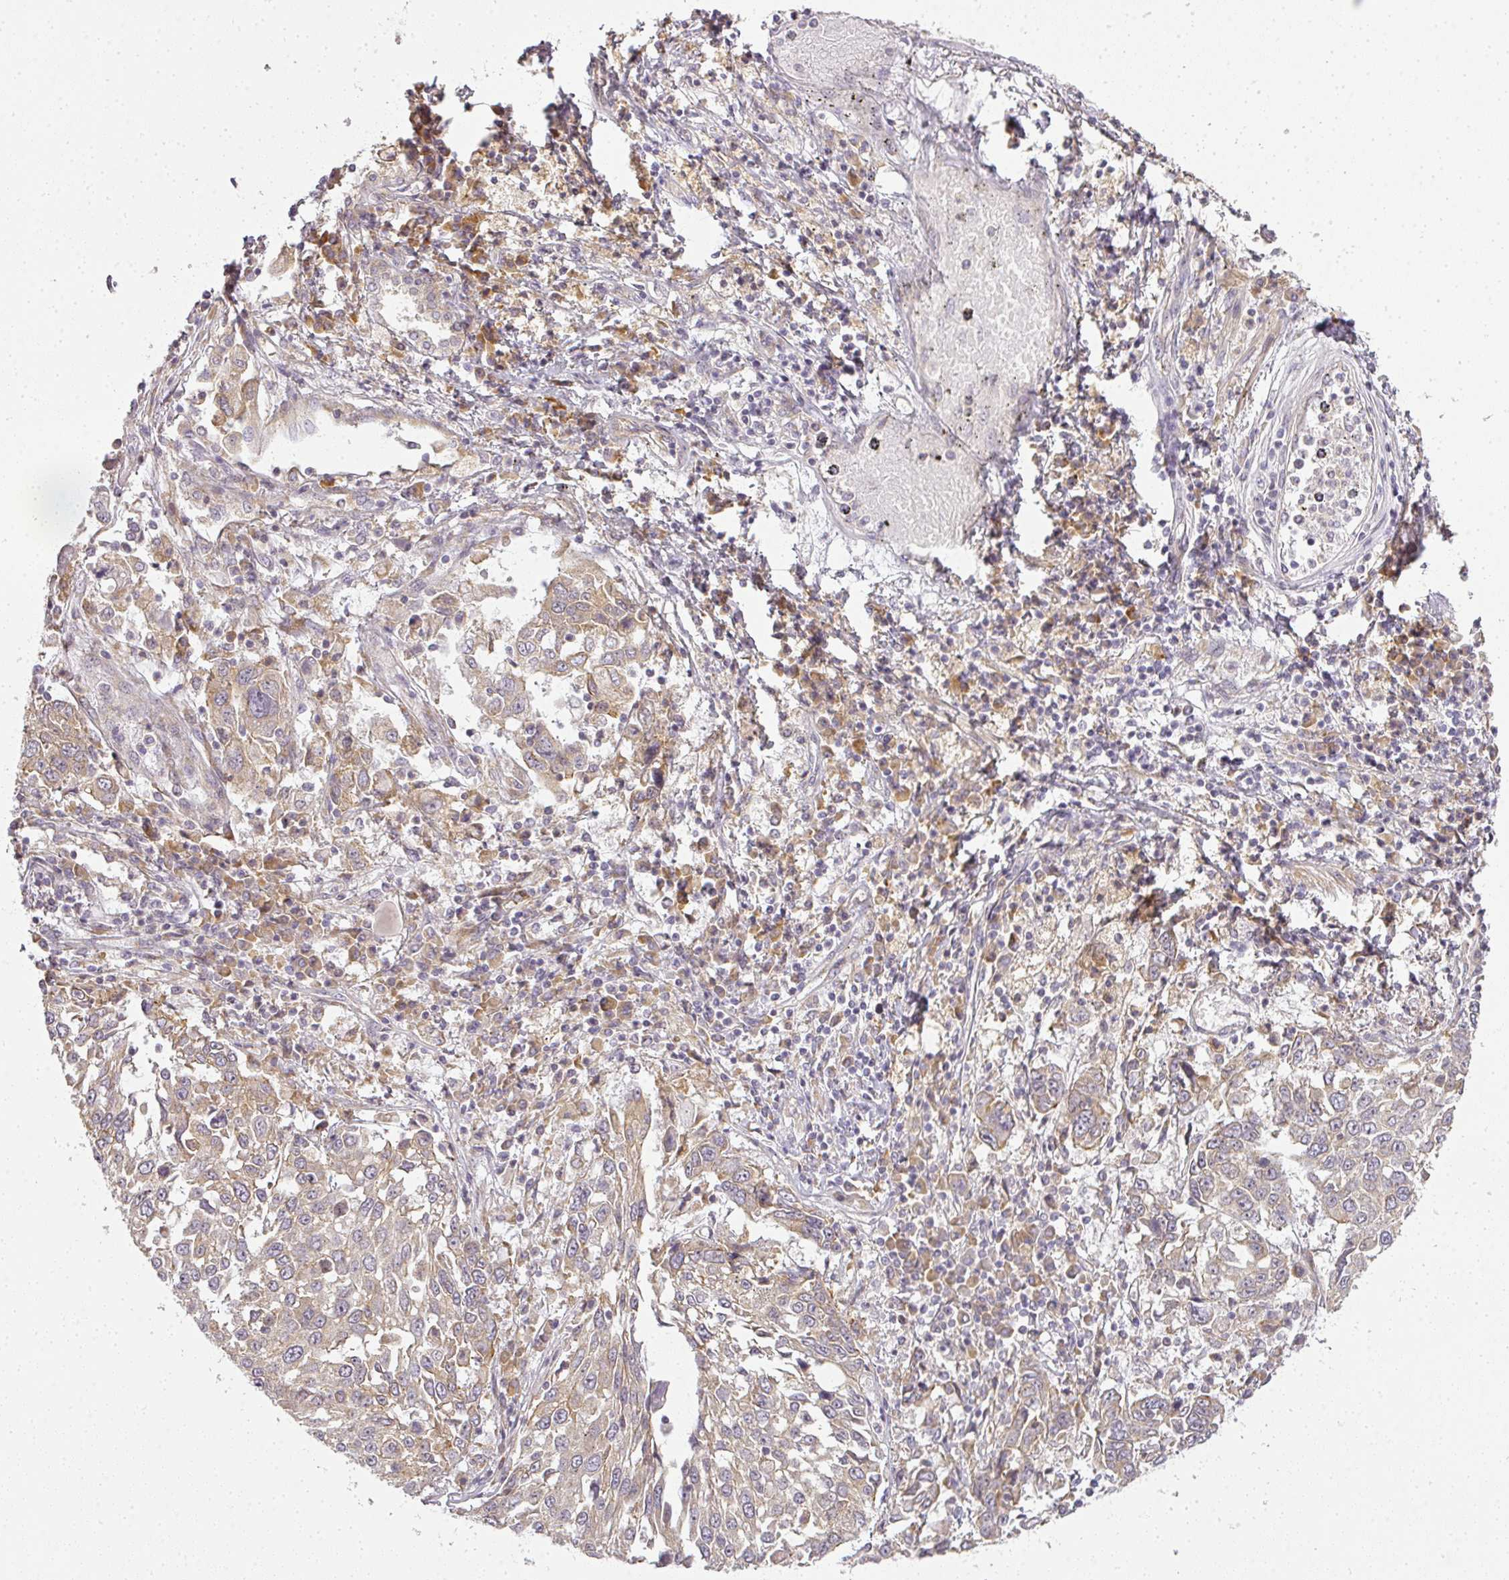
{"staining": {"intensity": "weak", "quantity": "25%-75%", "location": "cytoplasmic/membranous"}, "tissue": "lung cancer", "cell_type": "Tumor cells", "image_type": "cancer", "snomed": [{"axis": "morphology", "description": "Squamous cell carcinoma, NOS"}, {"axis": "topography", "description": "Lung"}], "caption": "Human lung cancer (squamous cell carcinoma) stained for a protein (brown) reveals weak cytoplasmic/membranous positive staining in approximately 25%-75% of tumor cells.", "gene": "MED19", "patient": {"sex": "male", "age": 65}}